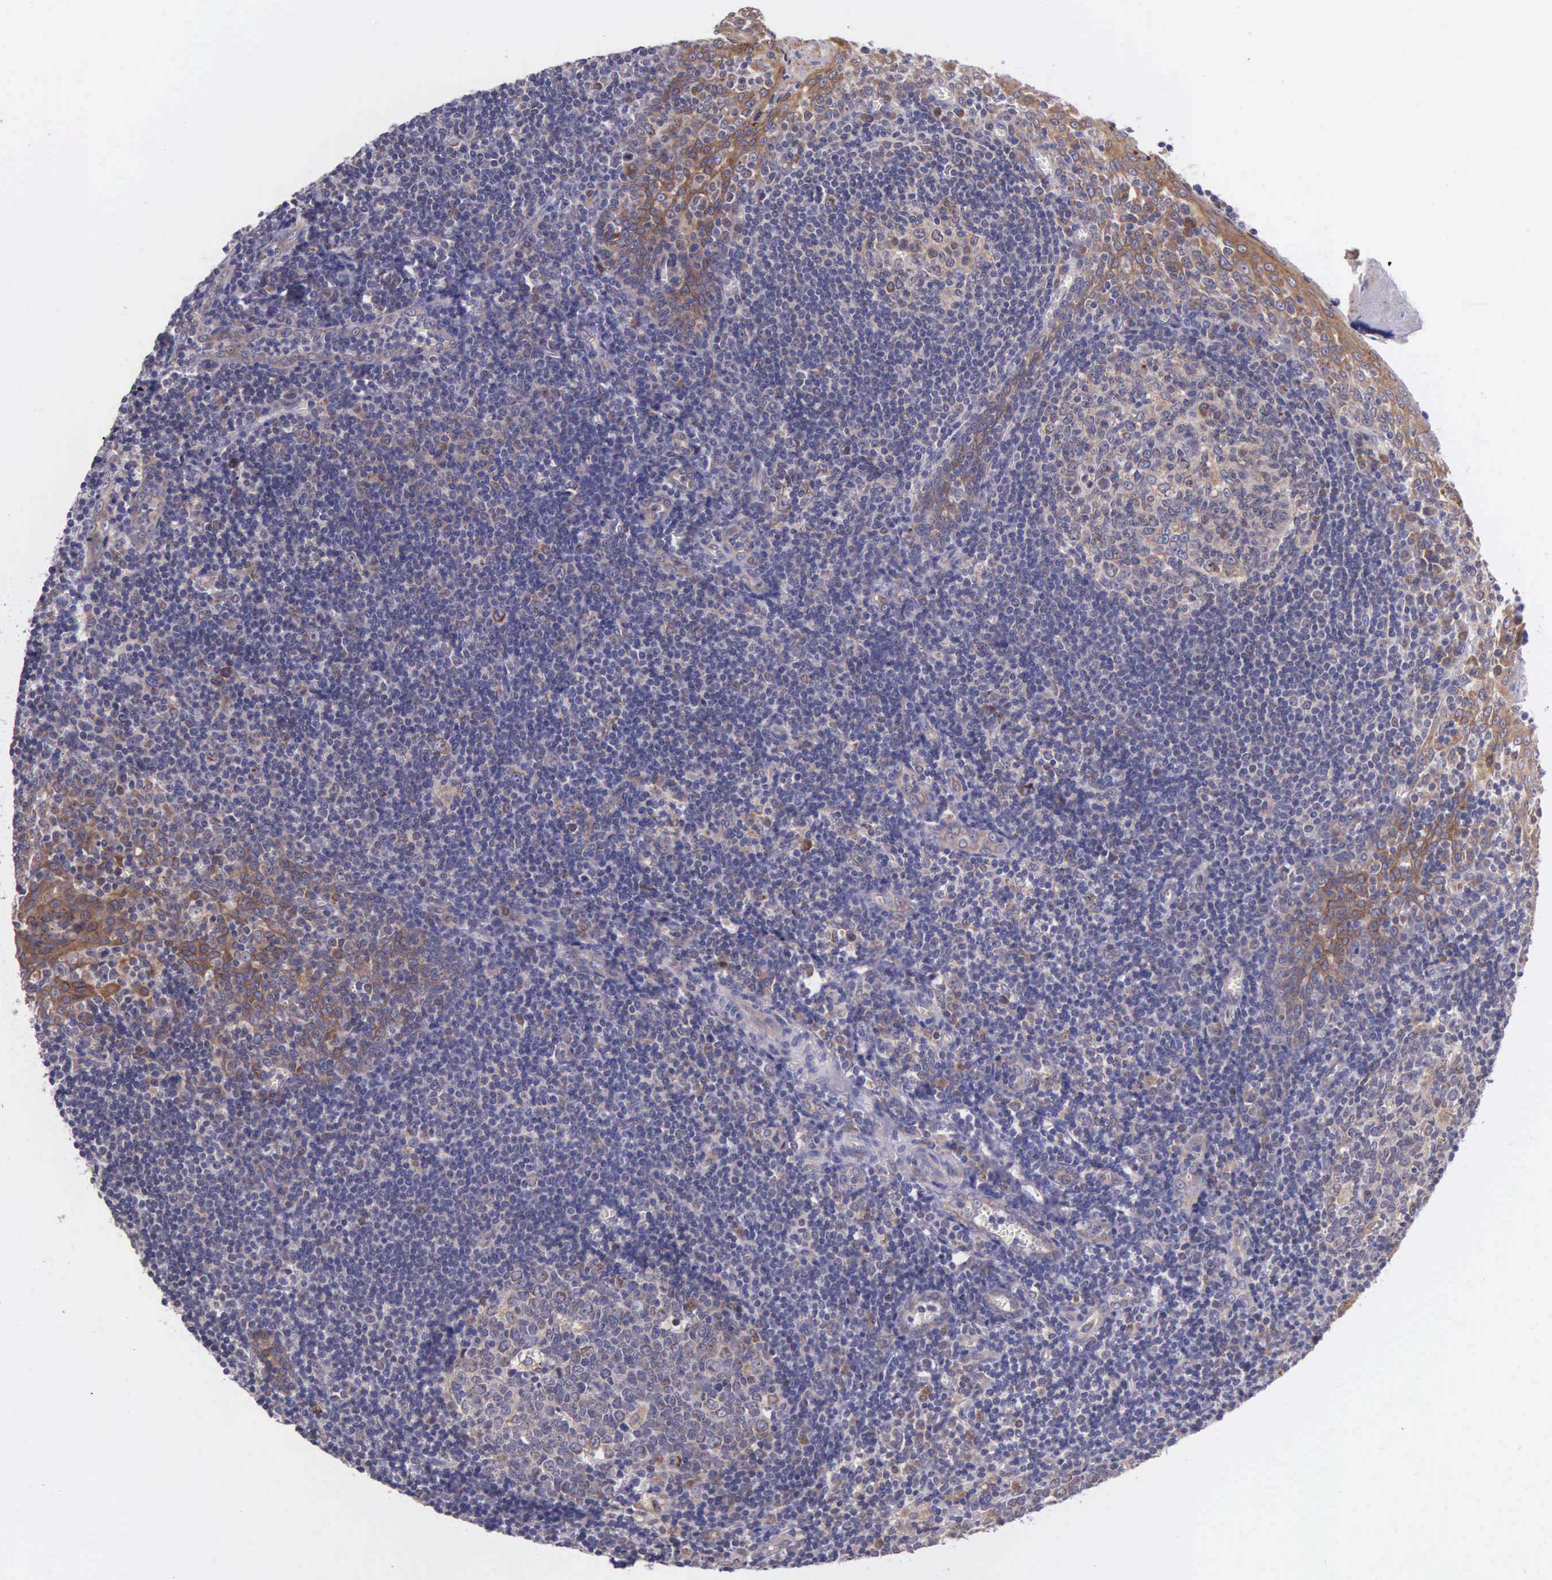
{"staining": {"intensity": "moderate", "quantity": "25%-75%", "location": "cytoplasmic/membranous"}, "tissue": "tonsil", "cell_type": "Germinal center cells", "image_type": "normal", "snomed": [{"axis": "morphology", "description": "Normal tissue, NOS"}, {"axis": "topography", "description": "Tonsil"}], "caption": "Immunohistochemistry photomicrograph of benign tonsil stained for a protein (brown), which exhibits medium levels of moderate cytoplasmic/membranous staining in about 25%-75% of germinal center cells.", "gene": "NSDHL", "patient": {"sex": "female", "age": 41}}